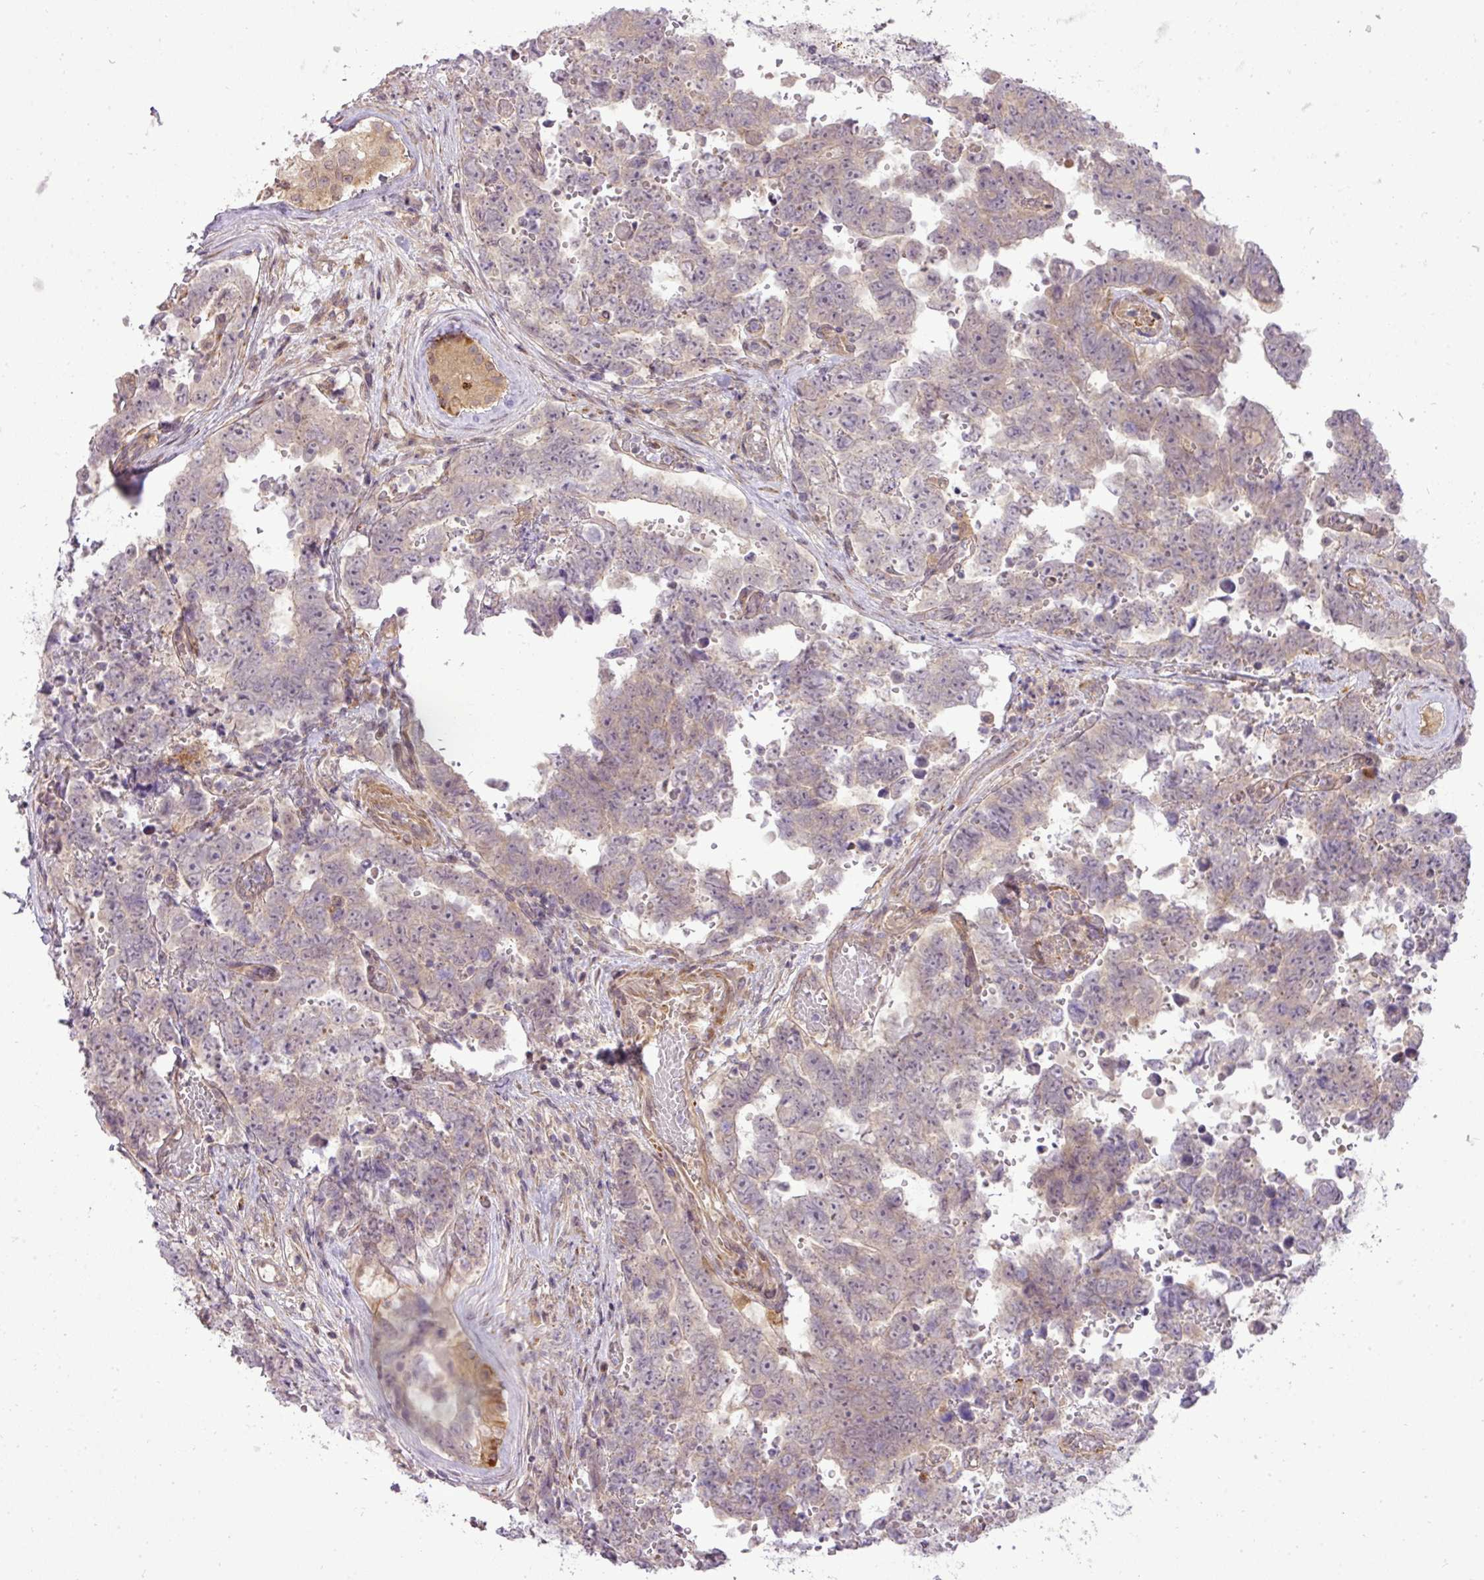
{"staining": {"intensity": "weak", "quantity": "25%-75%", "location": "cytoplasmic/membranous"}, "tissue": "testis cancer", "cell_type": "Tumor cells", "image_type": "cancer", "snomed": [{"axis": "morphology", "description": "Normal tissue, NOS"}, {"axis": "morphology", "description": "Carcinoma, Embryonal, NOS"}, {"axis": "topography", "description": "Testis"}, {"axis": "topography", "description": "Epididymis"}], "caption": "A photomicrograph showing weak cytoplasmic/membranous staining in approximately 25%-75% of tumor cells in testis cancer, as visualized by brown immunohistochemical staining.", "gene": "PDRG1", "patient": {"sex": "male", "age": 25}}